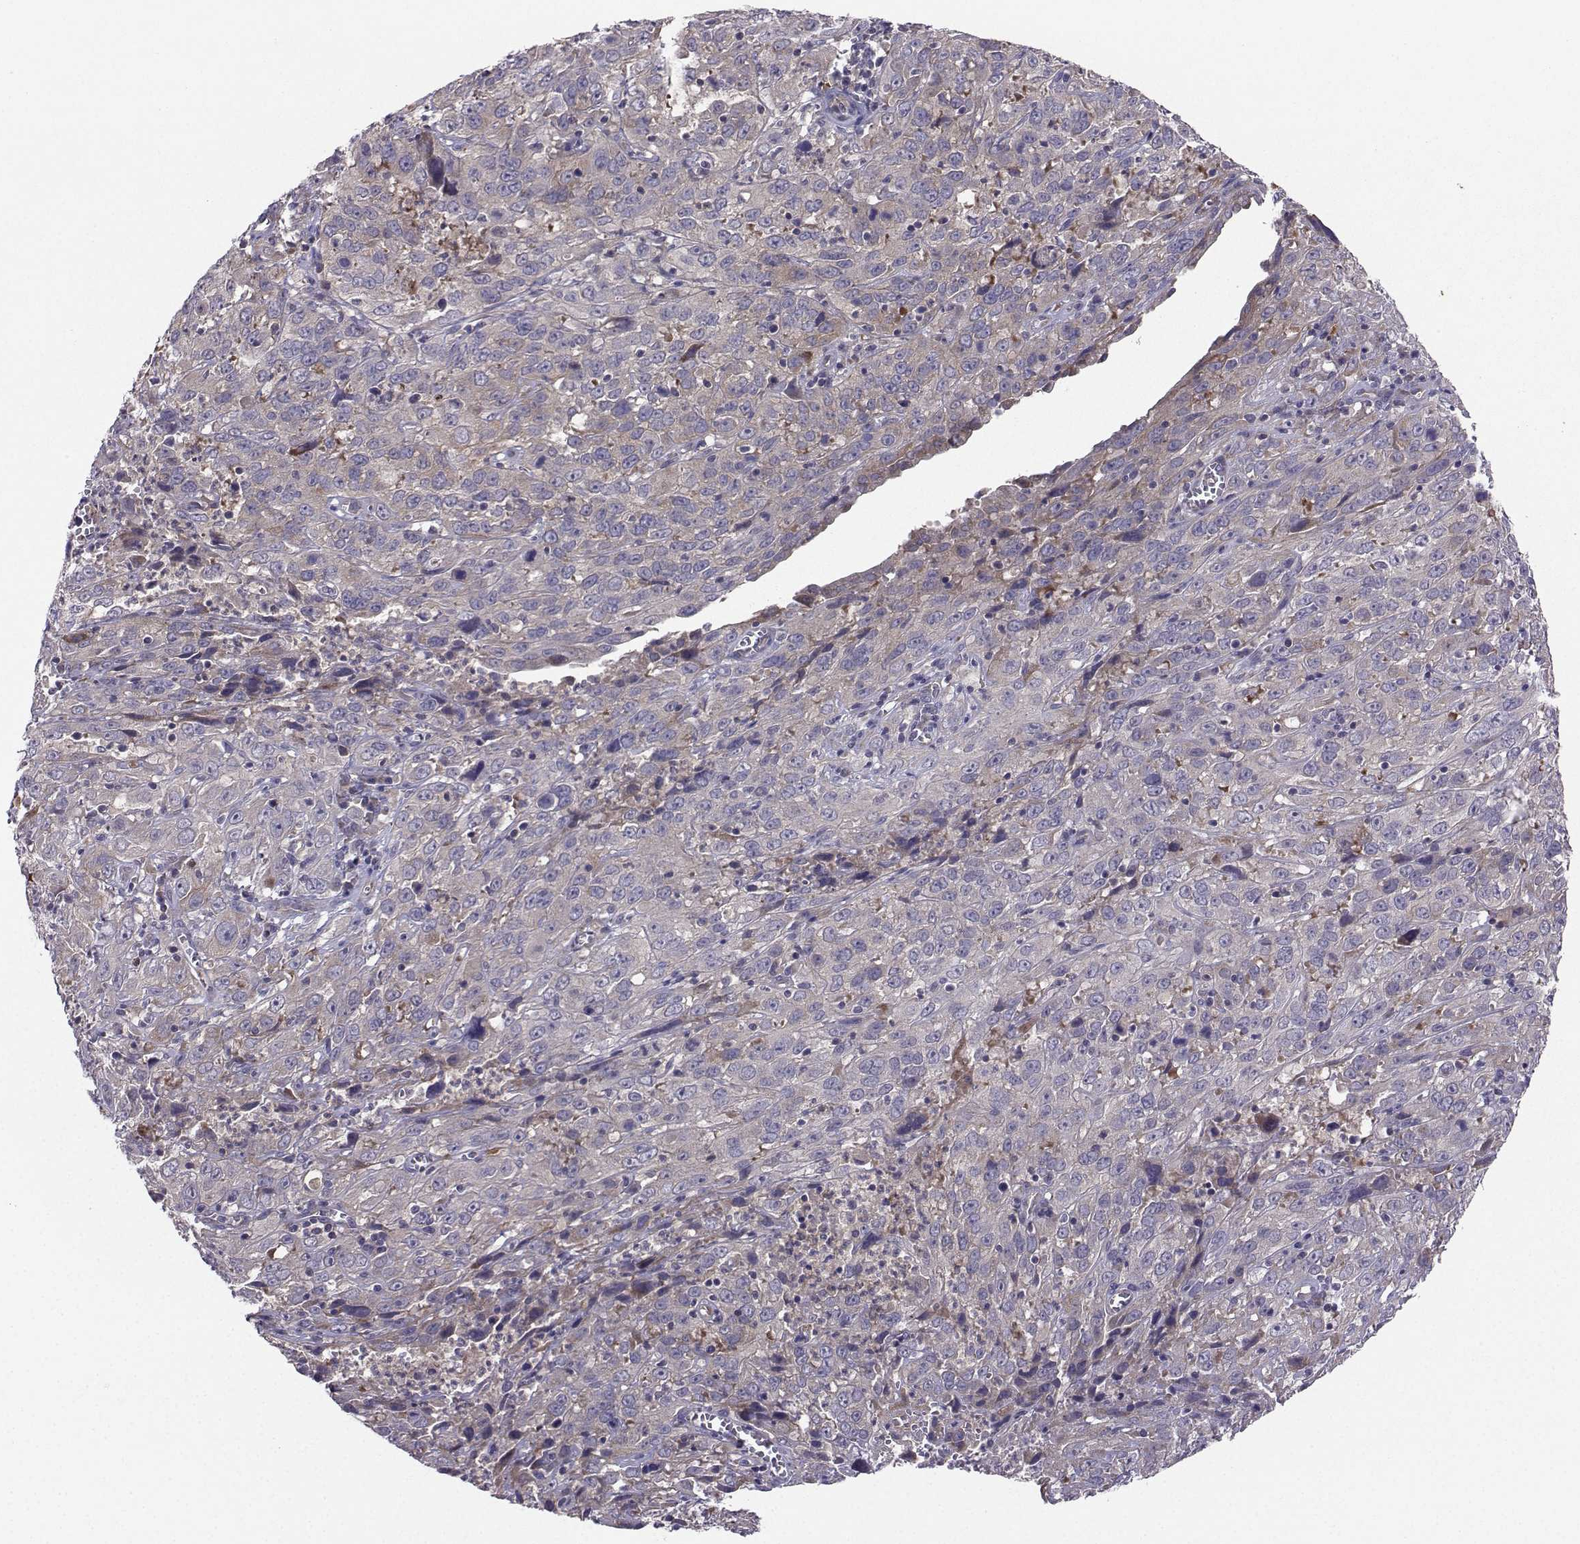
{"staining": {"intensity": "weak", "quantity": "25%-75%", "location": "cytoplasmic/membranous"}, "tissue": "cervical cancer", "cell_type": "Tumor cells", "image_type": "cancer", "snomed": [{"axis": "morphology", "description": "Squamous cell carcinoma, NOS"}, {"axis": "topography", "description": "Cervix"}], "caption": "Cervical cancer stained for a protein exhibits weak cytoplasmic/membranous positivity in tumor cells. (DAB IHC, brown staining for protein, blue staining for nuclei).", "gene": "STXBP5", "patient": {"sex": "female", "age": 32}}